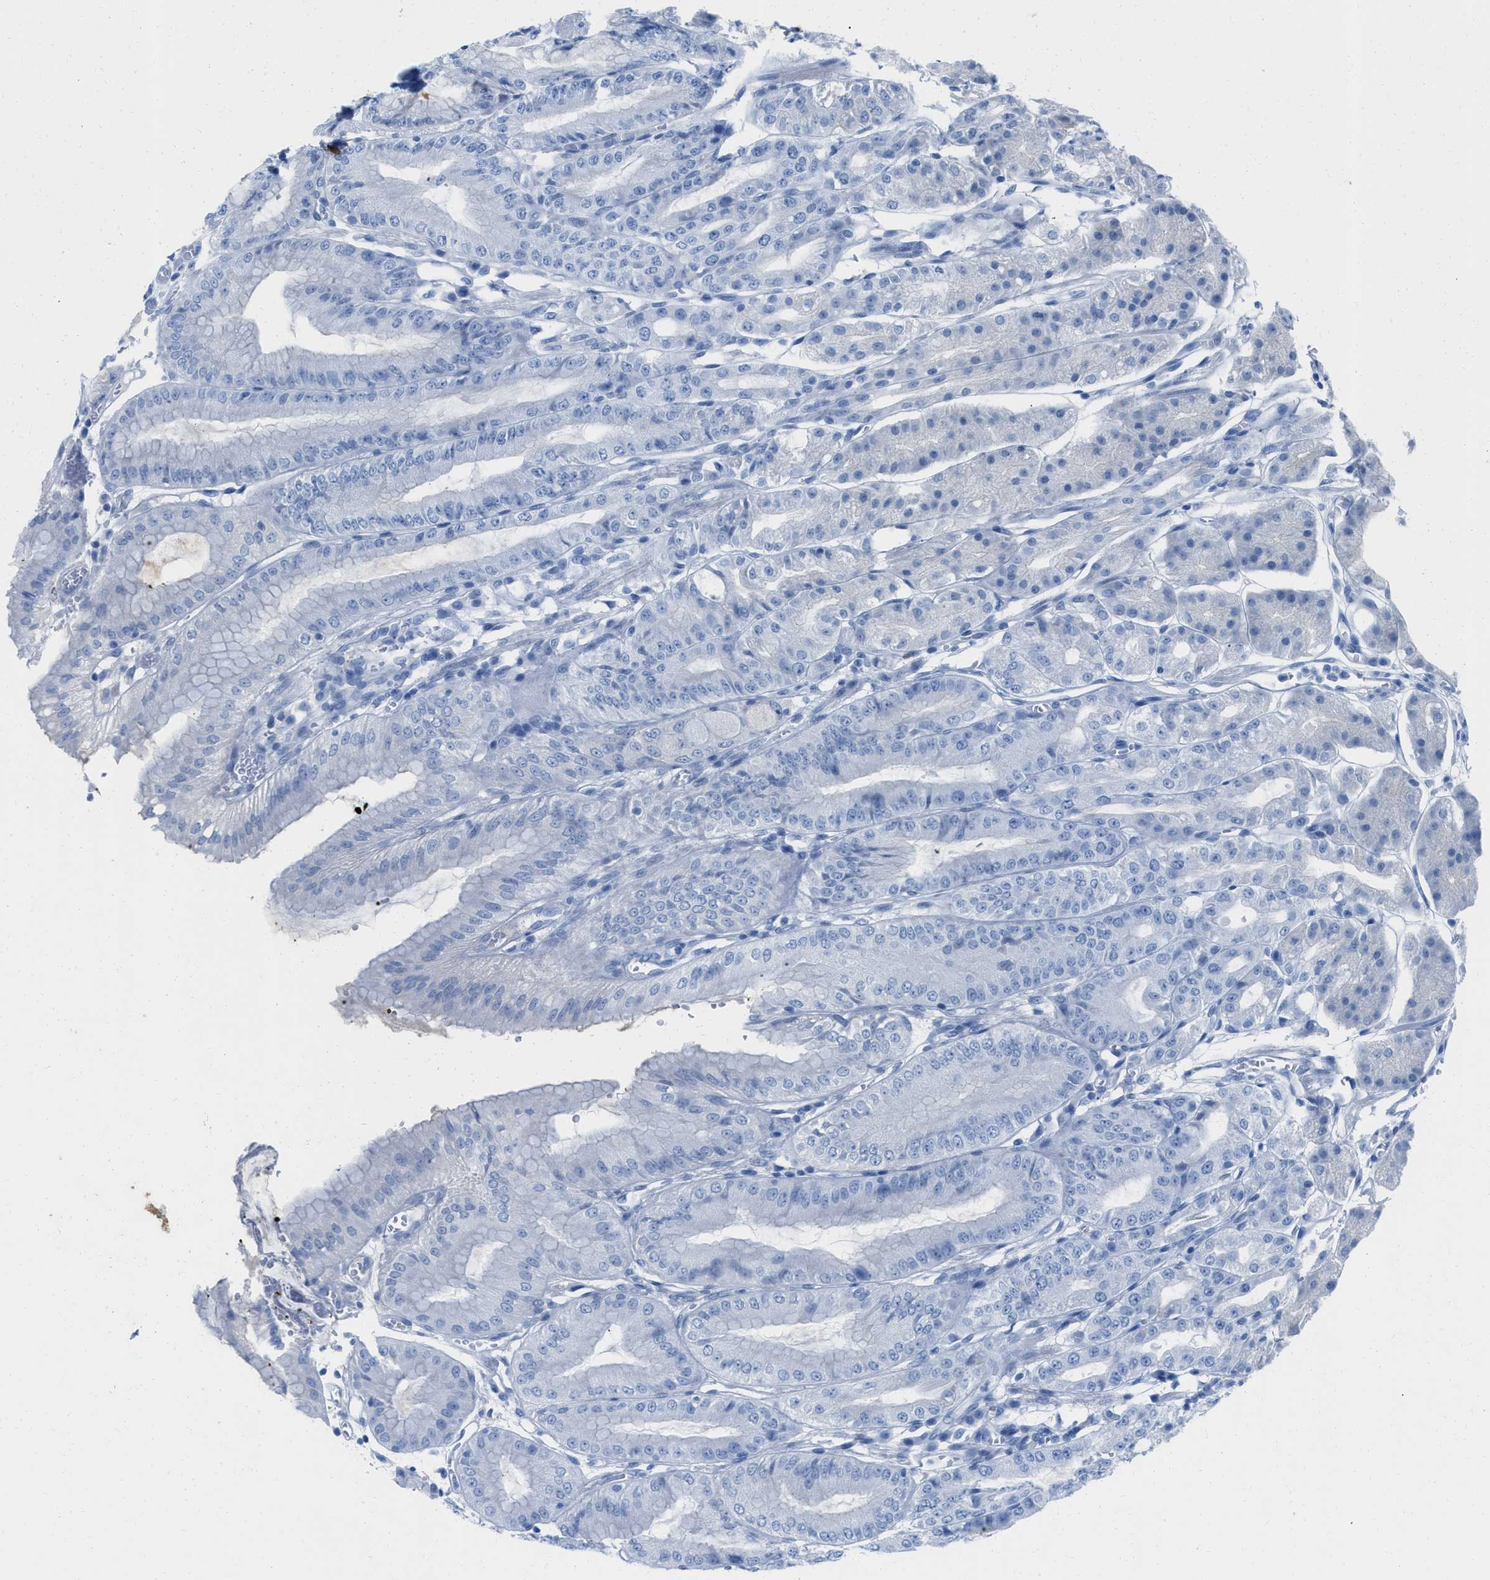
{"staining": {"intensity": "weak", "quantity": "<25%", "location": "cytoplasmic/membranous"}, "tissue": "stomach", "cell_type": "Glandular cells", "image_type": "normal", "snomed": [{"axis": "morphology", "description": "Normal tissue, NOS"}, {"axis": "topography", "description": "Stomach, lower"}], "caption": "Image shows no significant protein staining in glandular cells of unremarkable stomach.", "gene": "TCL1A", "patient": {"sex": "male", "age": 71}}